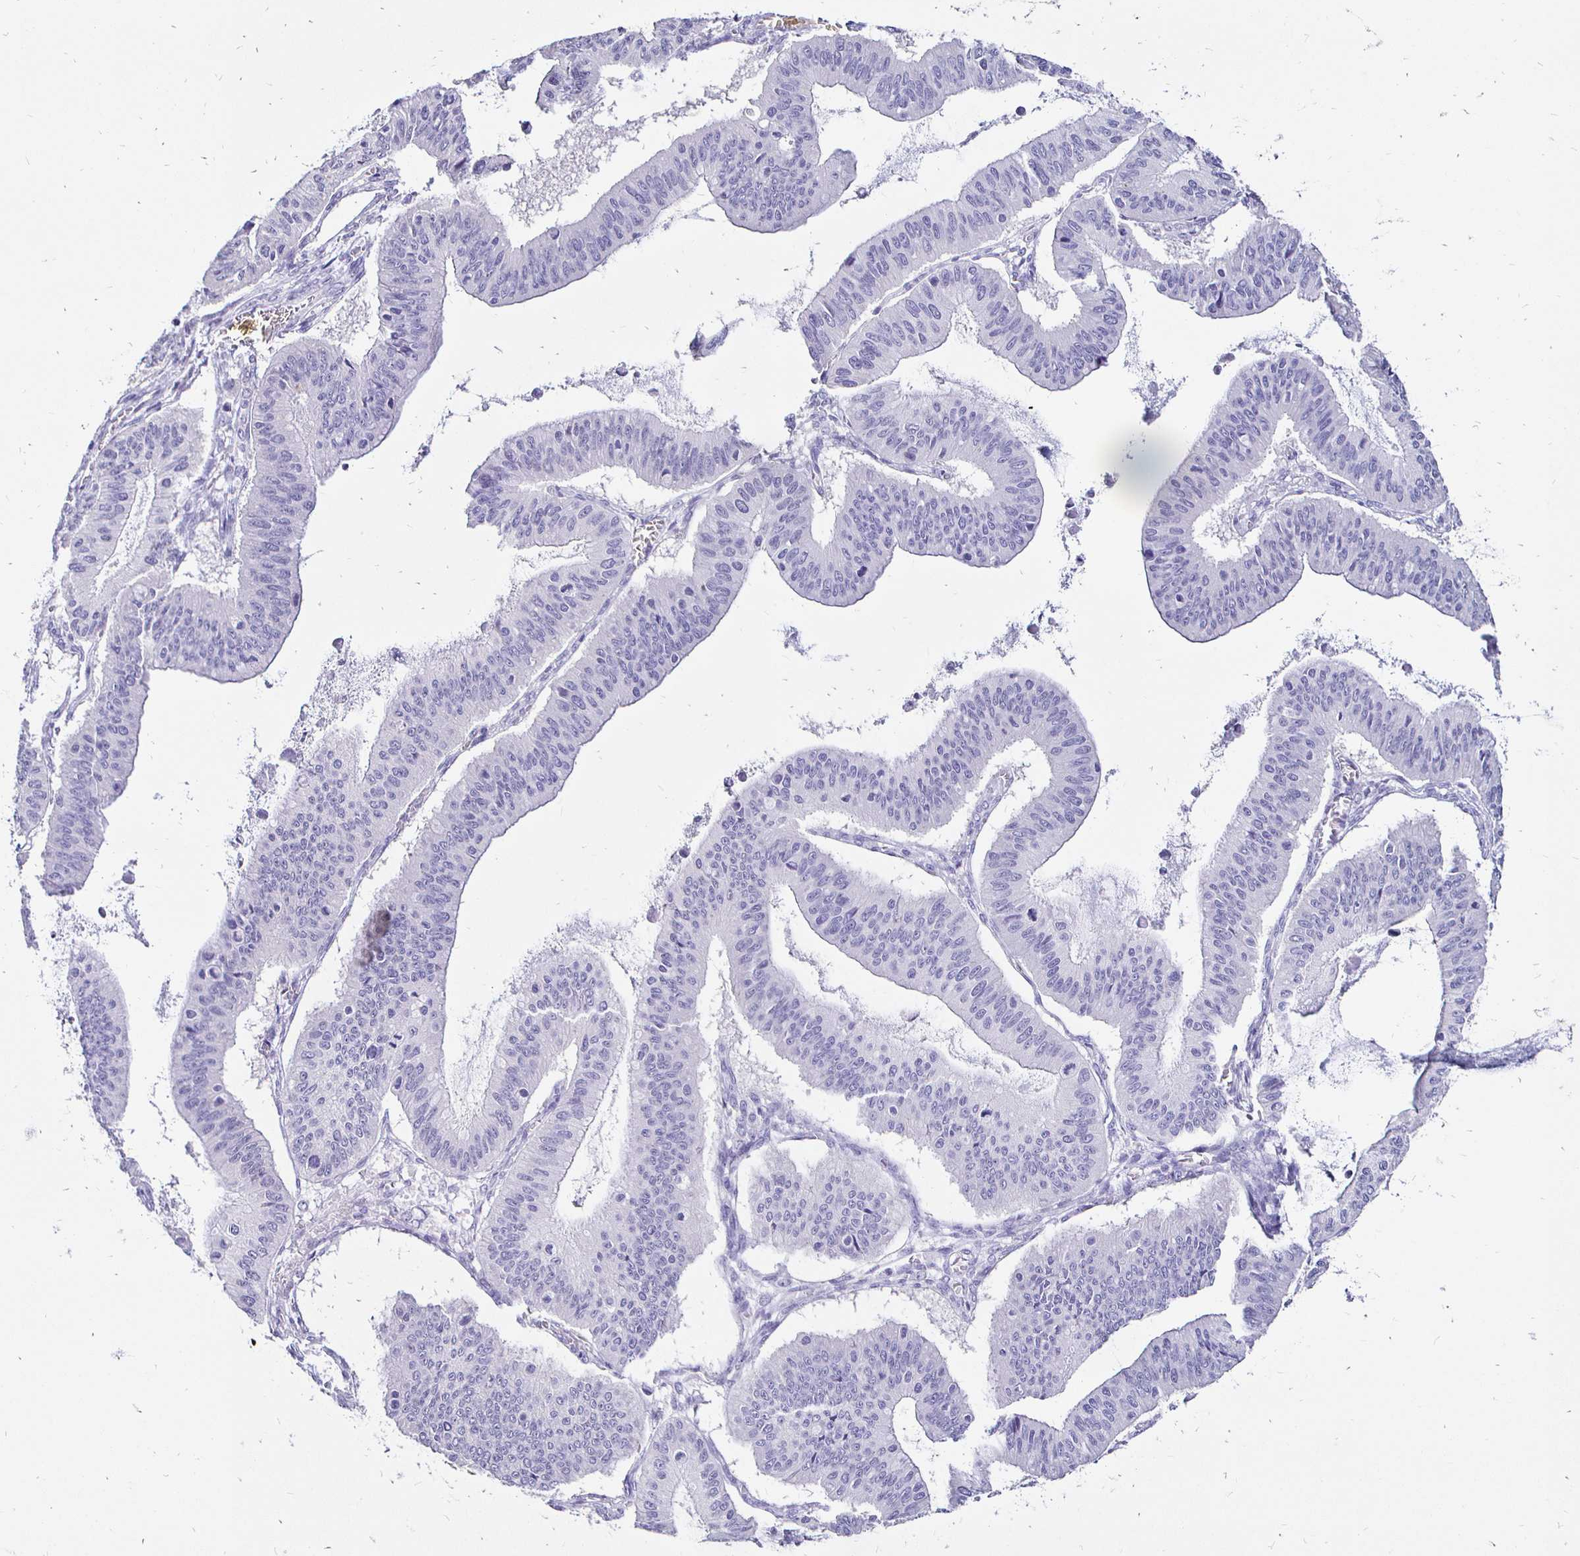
{"staining": {"intensity": "negative", "quantity": "none", "location": "none"}, "tissue": "ovarian cancer", "cell_type": "Tumor cells", "image_type": "cancer", "snomed": [{"axis": "morphology", "description": "Cystadenocarcinoma, mucinous, NOS"}, {"axis": "topography", "description": "Ovary"}], "caption": "Immunohistochemical staining of mucinous cystadenocarcinoma (ovarian) exhibits no significant expression in tumor cells. (DAB immunohistochemistry with hematoxylin counter stain).", "gene": "IRGC", "patient": {"sex": "female", "age": 72}}